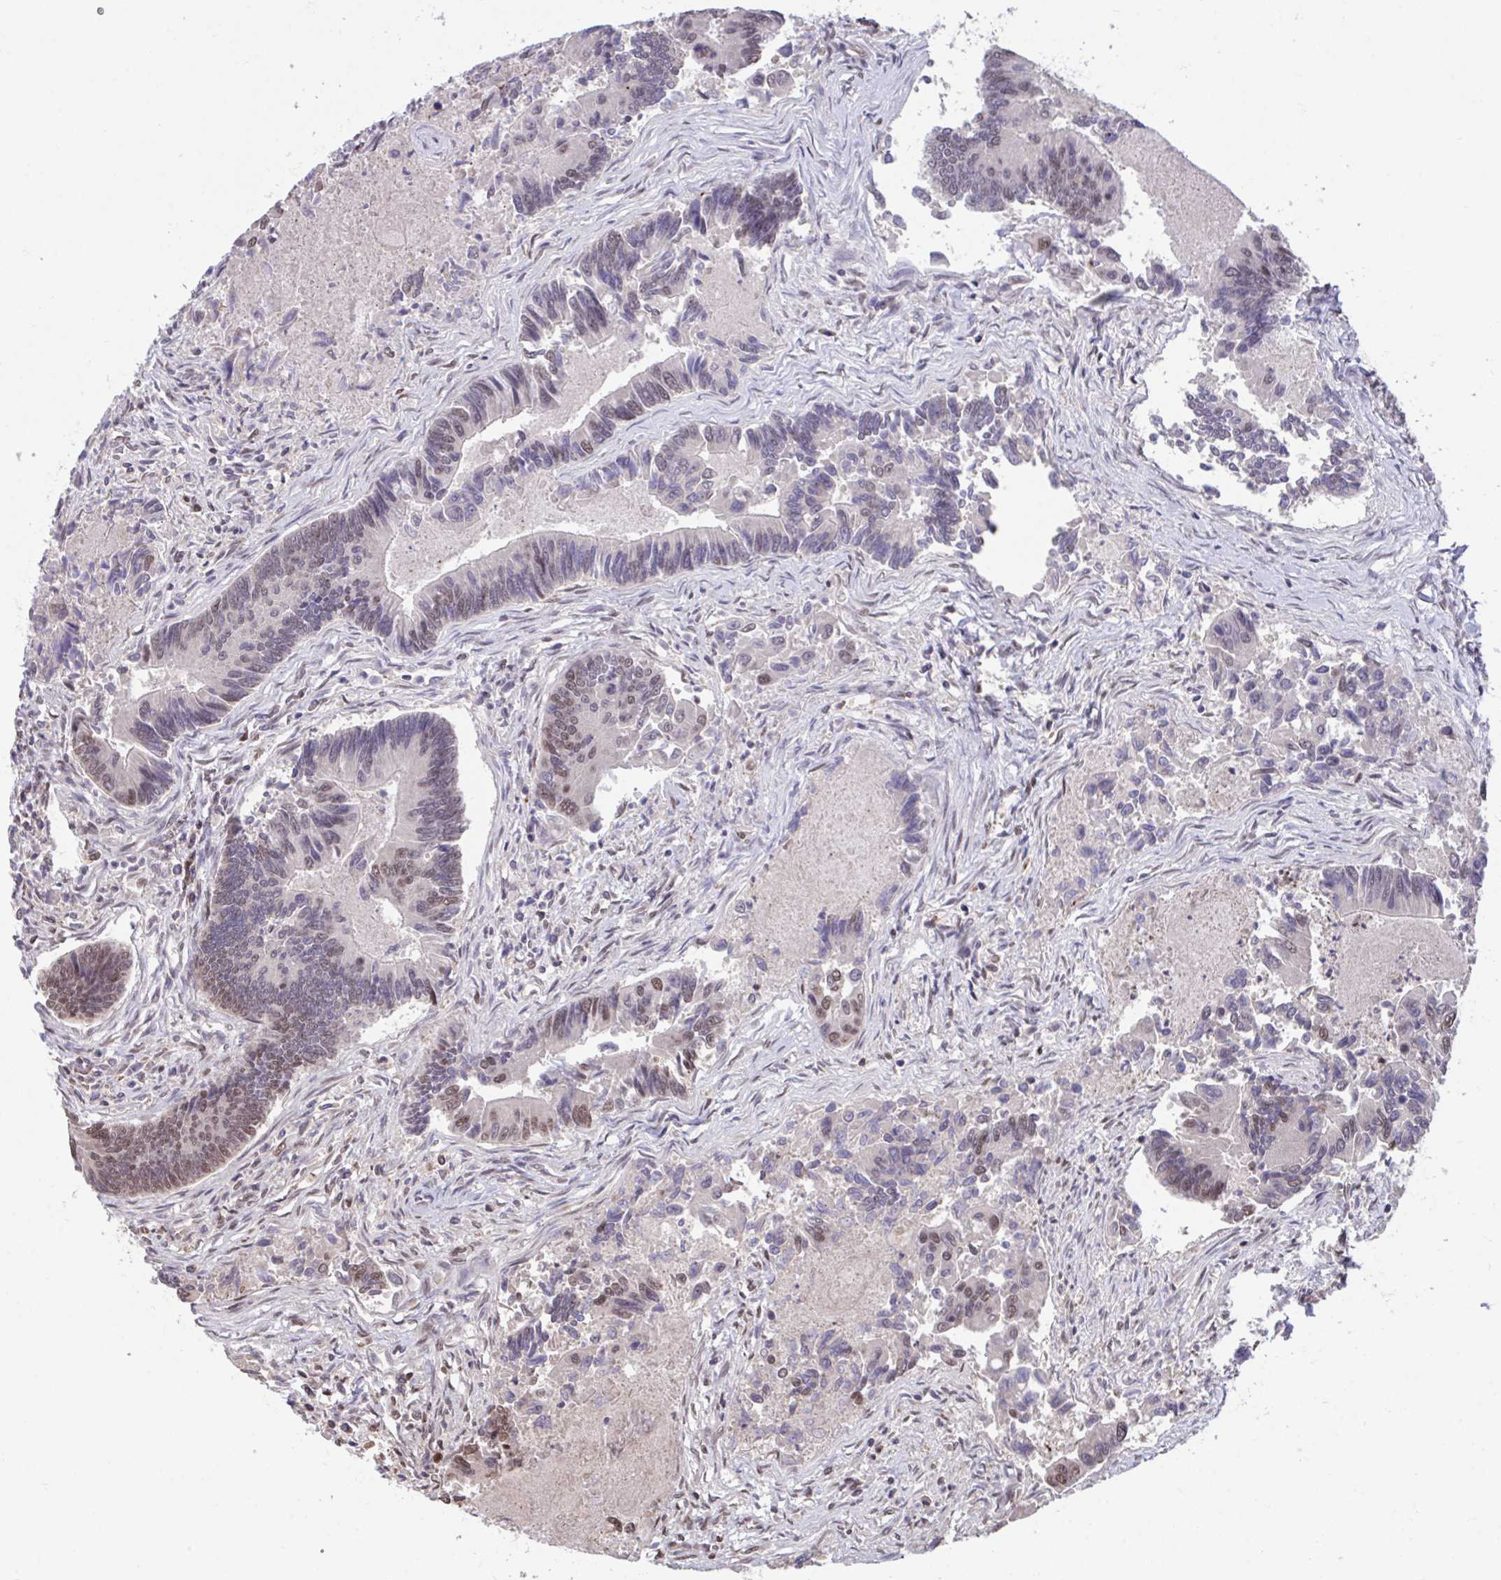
{"staining": {"intensity": "moderate", "quantity": "25%-75%", "location": "nuclear"}, "tissue": "colorectal cancer", "cell_type": "Tumor cells", "image_type": "cancer", "snomed": [{"axis": "morphology", "description": "Adenocarcinoma, NOS"}, {"axis": "topography", "description": "Colon"}], "caption": "Moderate nuclear expression for a protein is identified in approximately 25%-75% of tumor cells of adenocarcinoma (colorectal) using IHC.", "gene": "HNRNPDL", "patient": {"sex": "female", "age": 67}}